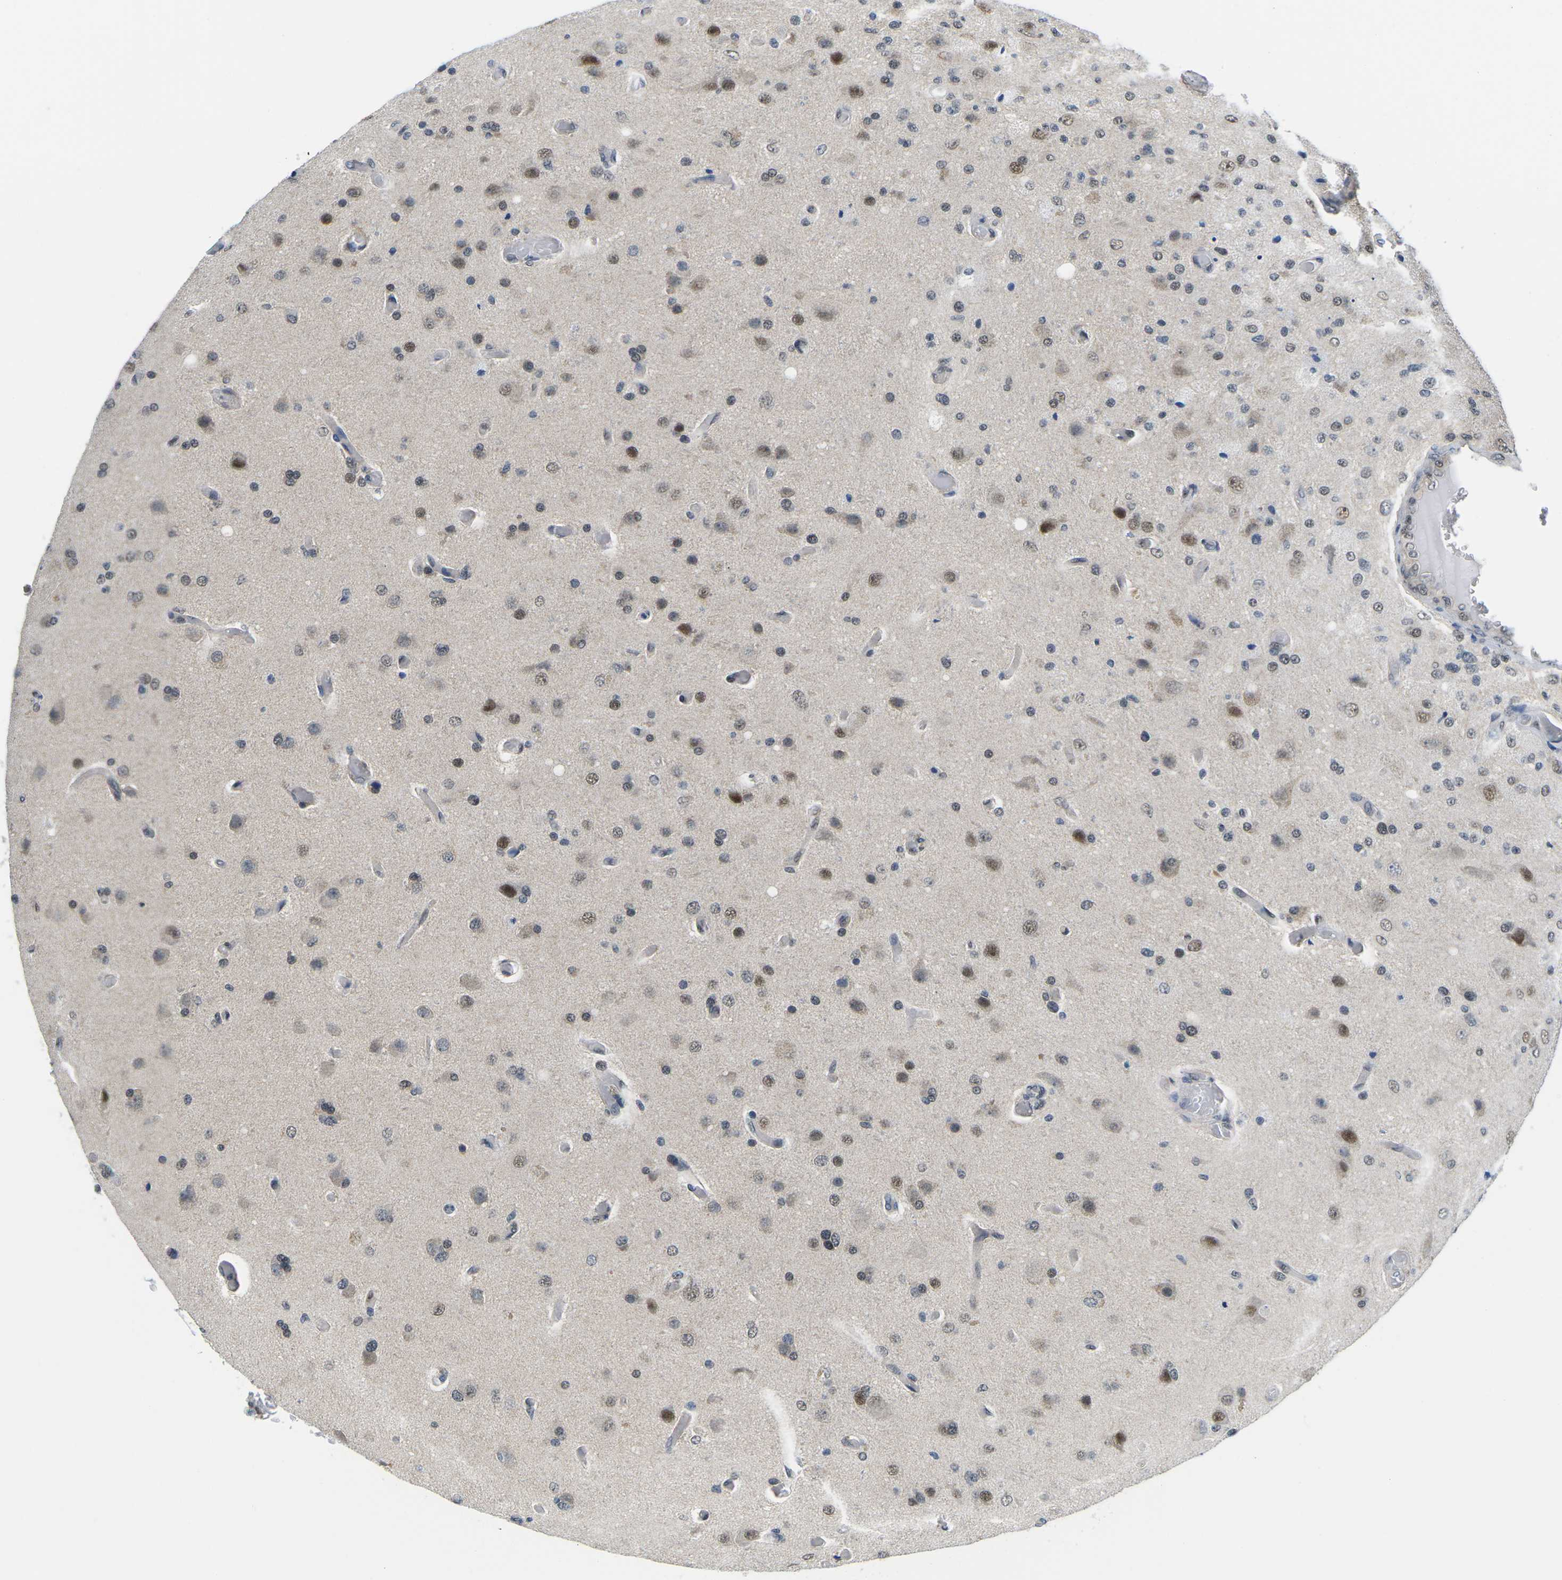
{"staining": {"intensity": "moderate", "quantity": "25%-75%", "location": "nuclear"}, "tissue": "glioma", "cell_type": "Tumor cells", "image_type": "cancer", "snomed": [{"axis": "morphology", "description": "Normal tissue, NOS"}, {"axis": "morphology", "description": "Glioma, malignant, High grade"}, {"axis": "topography", "description": "Cerebral cortex"}], "caption": "Immunohistochemistry (IHC) micrograph of human glioma stained for a protein (brown), which reveals medium levels of moderate nuclear staining in approximately 25%-75% of tumor cells.", "gene": "UBA7", "patient": {"sex": "male", "age": 77}}